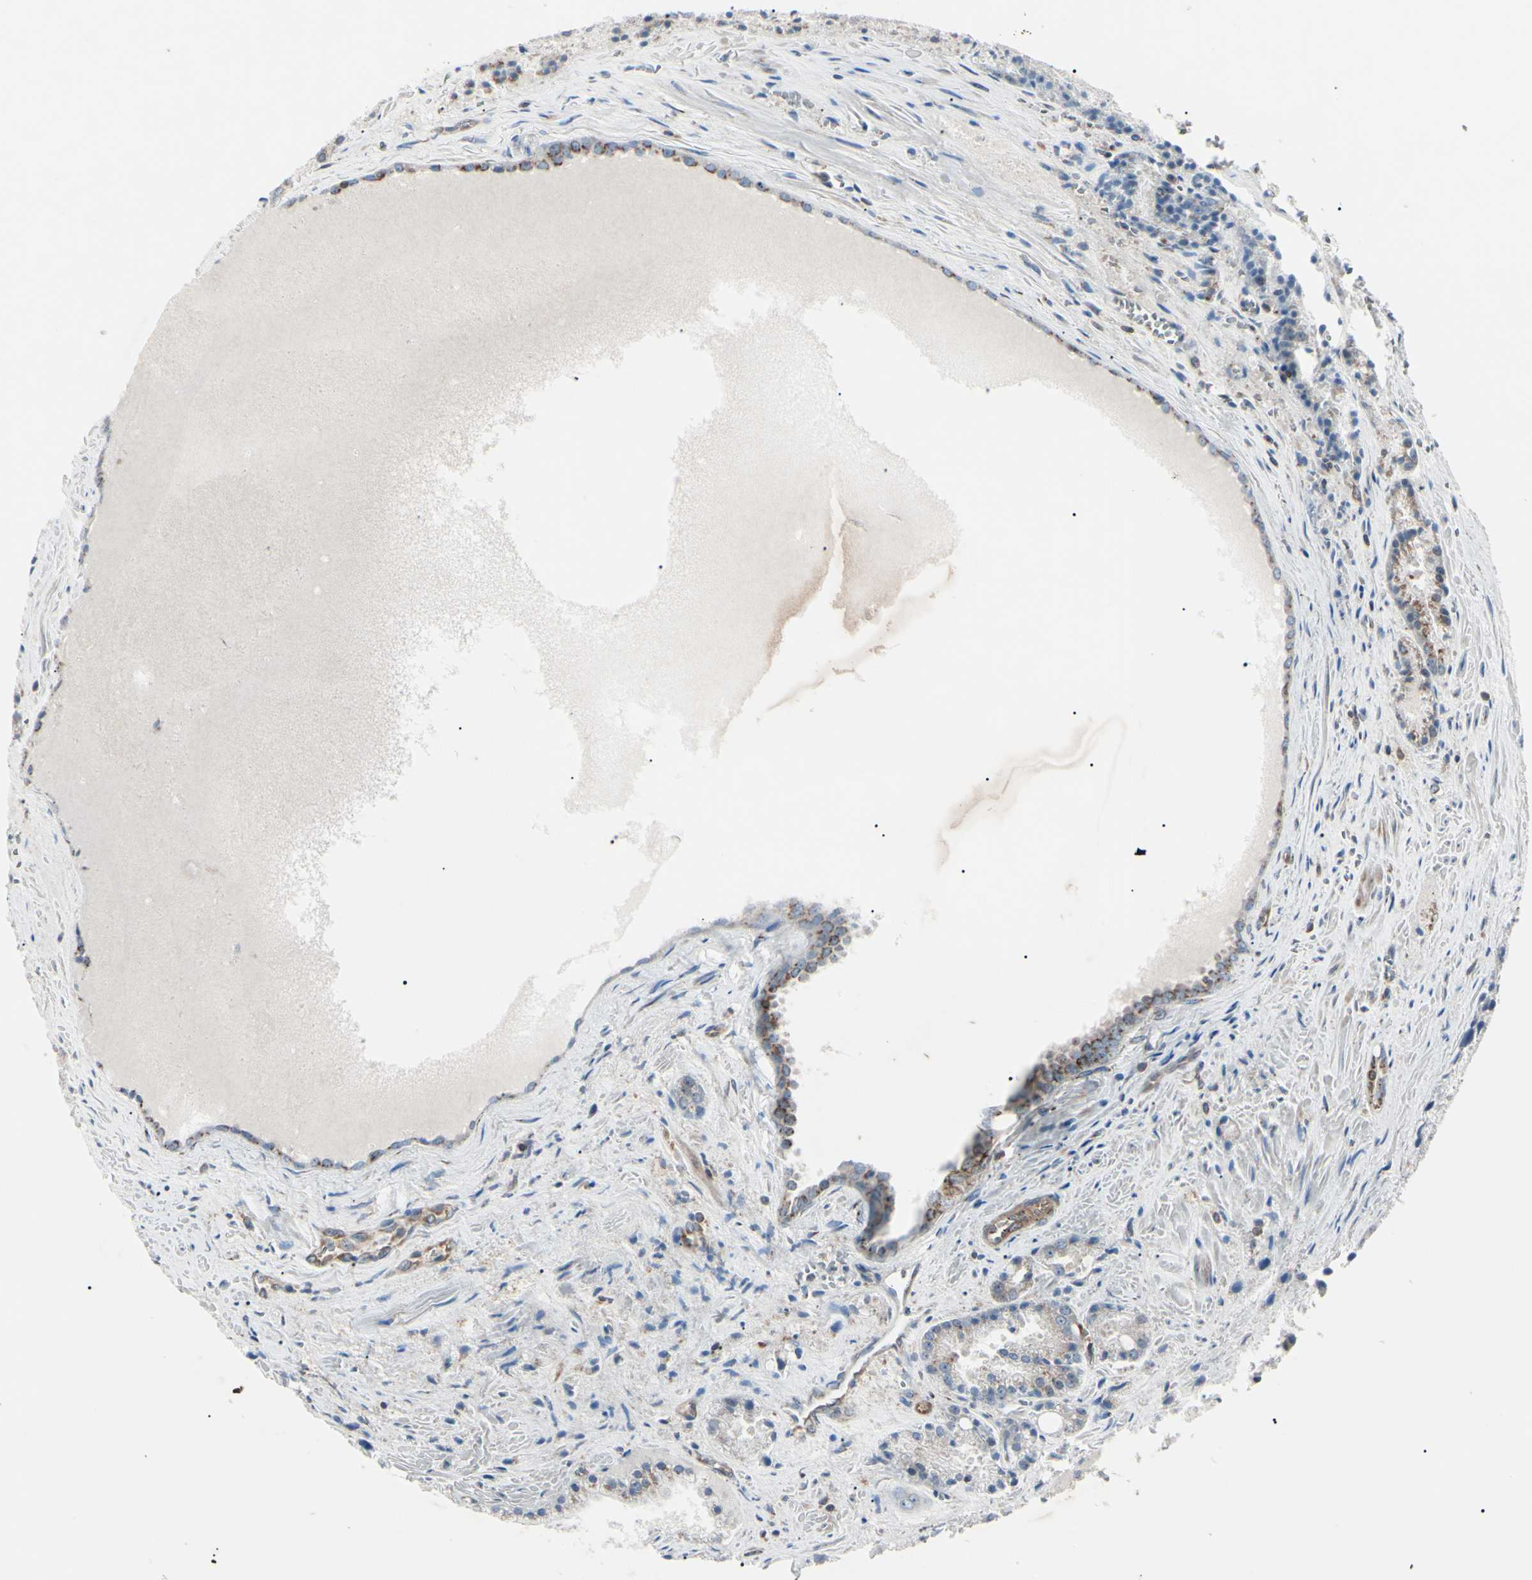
{"staining": {"intensity": "moderate", "quantity": "<25%", "location": "cytoplasmic/membranous"}, "tissue": "prostate cancer", "cell_type": "Tumor cells", "image_type": "cancer", "snomed": [{"axis": "morphology", "description": "Adenocarcinoma, Low grade"}, {"axis": "topography", "description": "Prostate"}], "caption": "Prostate cancer (adenocarcinoma (low-grade)) stained for a protein (brown) shows moderate cytoplasmic/membranous positive positivity in approximately <25% of tumor cells.", "gene": "MAPRE1", "patient": {"sex": "male", "age": 64}}